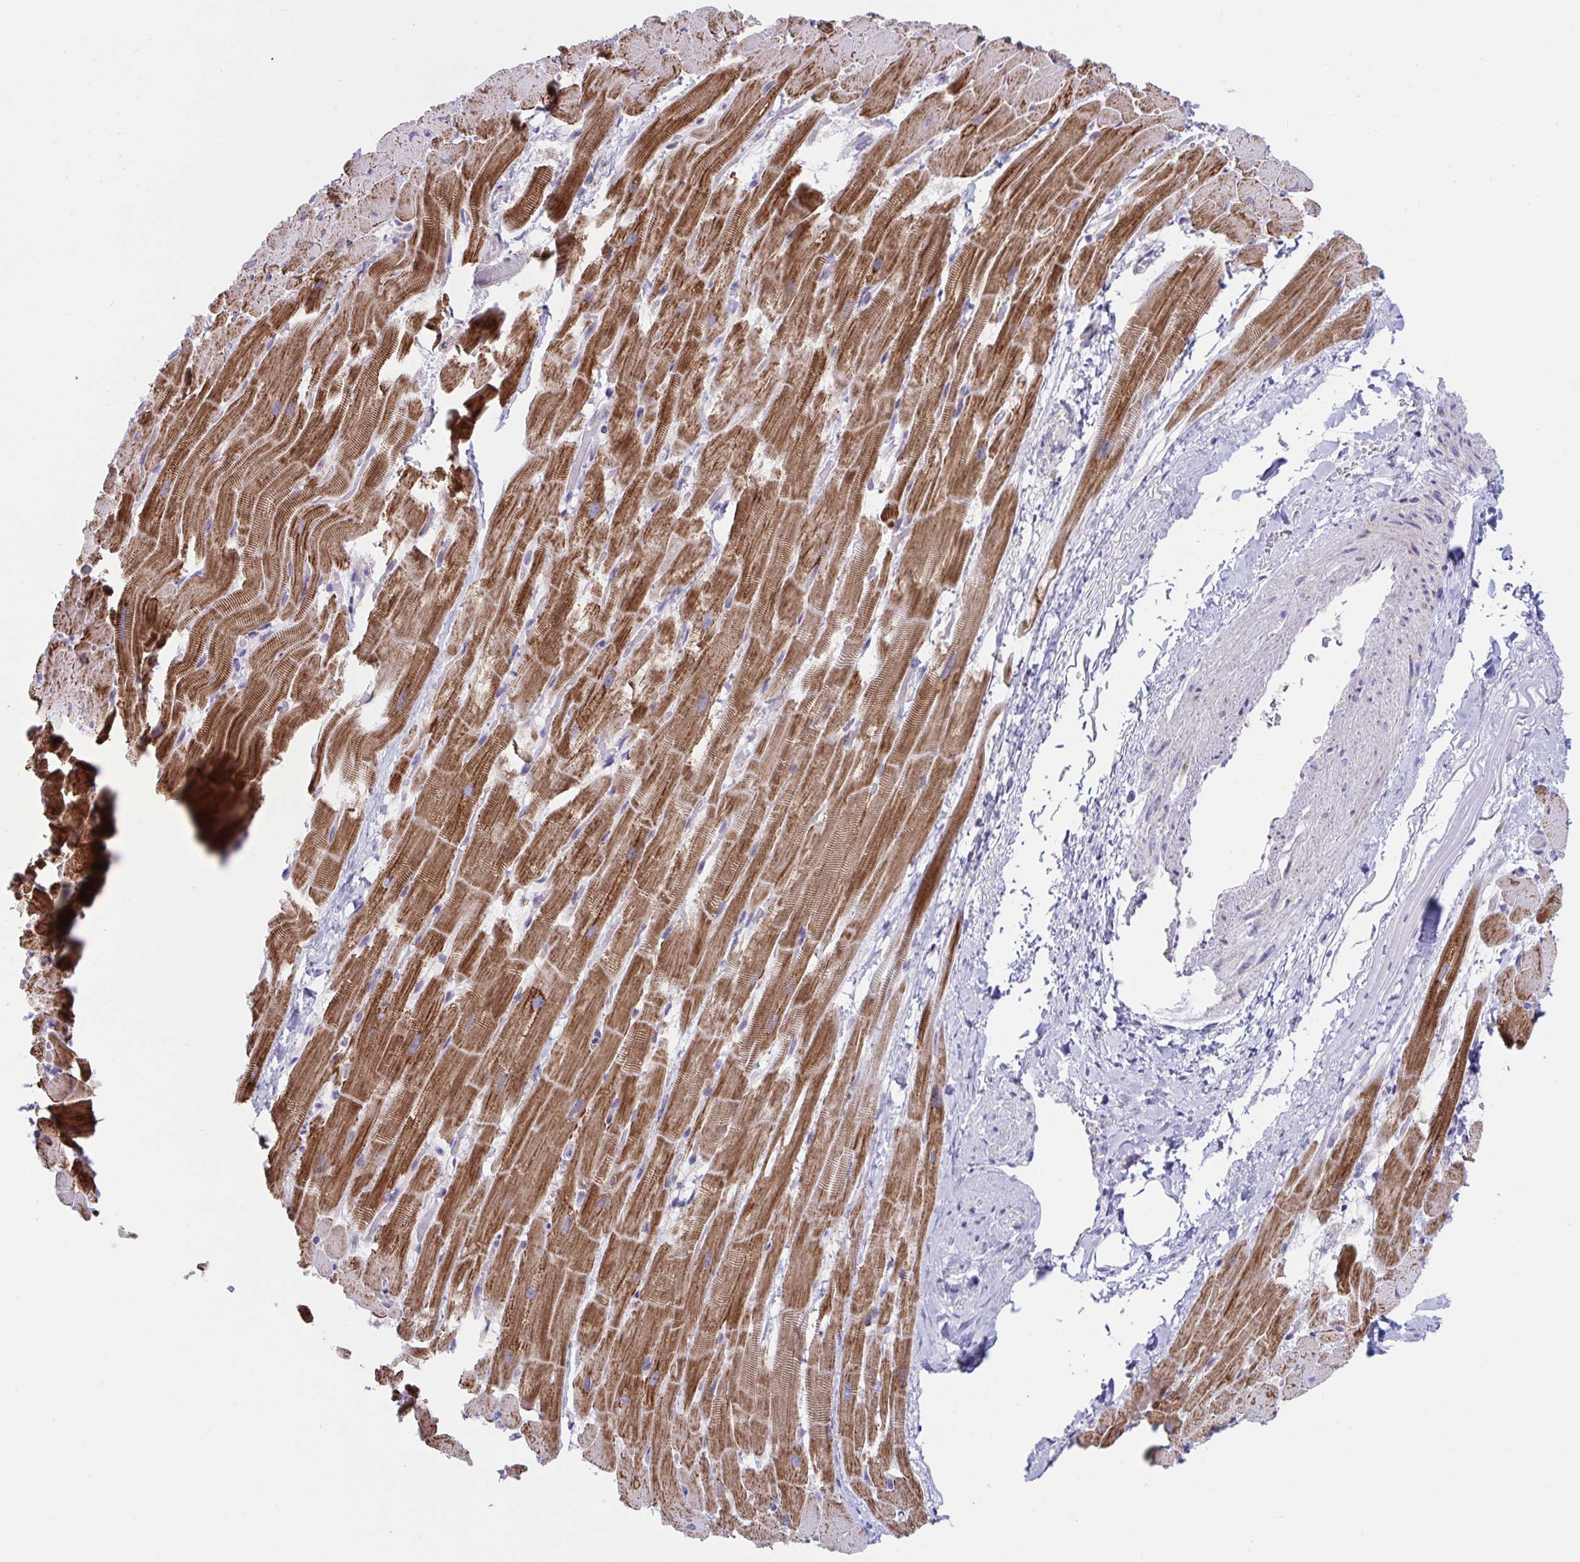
{"staining": {"intensity": "strong", "quantity": ">75%", "location": "cytoplasmic/membranous"}, "tissue": "heart muscle", "cell_type": "Cardiomyocytes", "image_type": "normal", "snomed": [{"axis": "morphology", "description": "Normal tissue, NOS"}, {"axis": "topography", "description": "Heart"}], "caption": "Cardiomyocytes exhibit high levels of strong cytoplasmic/membranous positivity in approximately >75% of cells in unremarkable heart muscle.", "gene": "DTX3", "patient": {"sex": "male", "age": 37}}